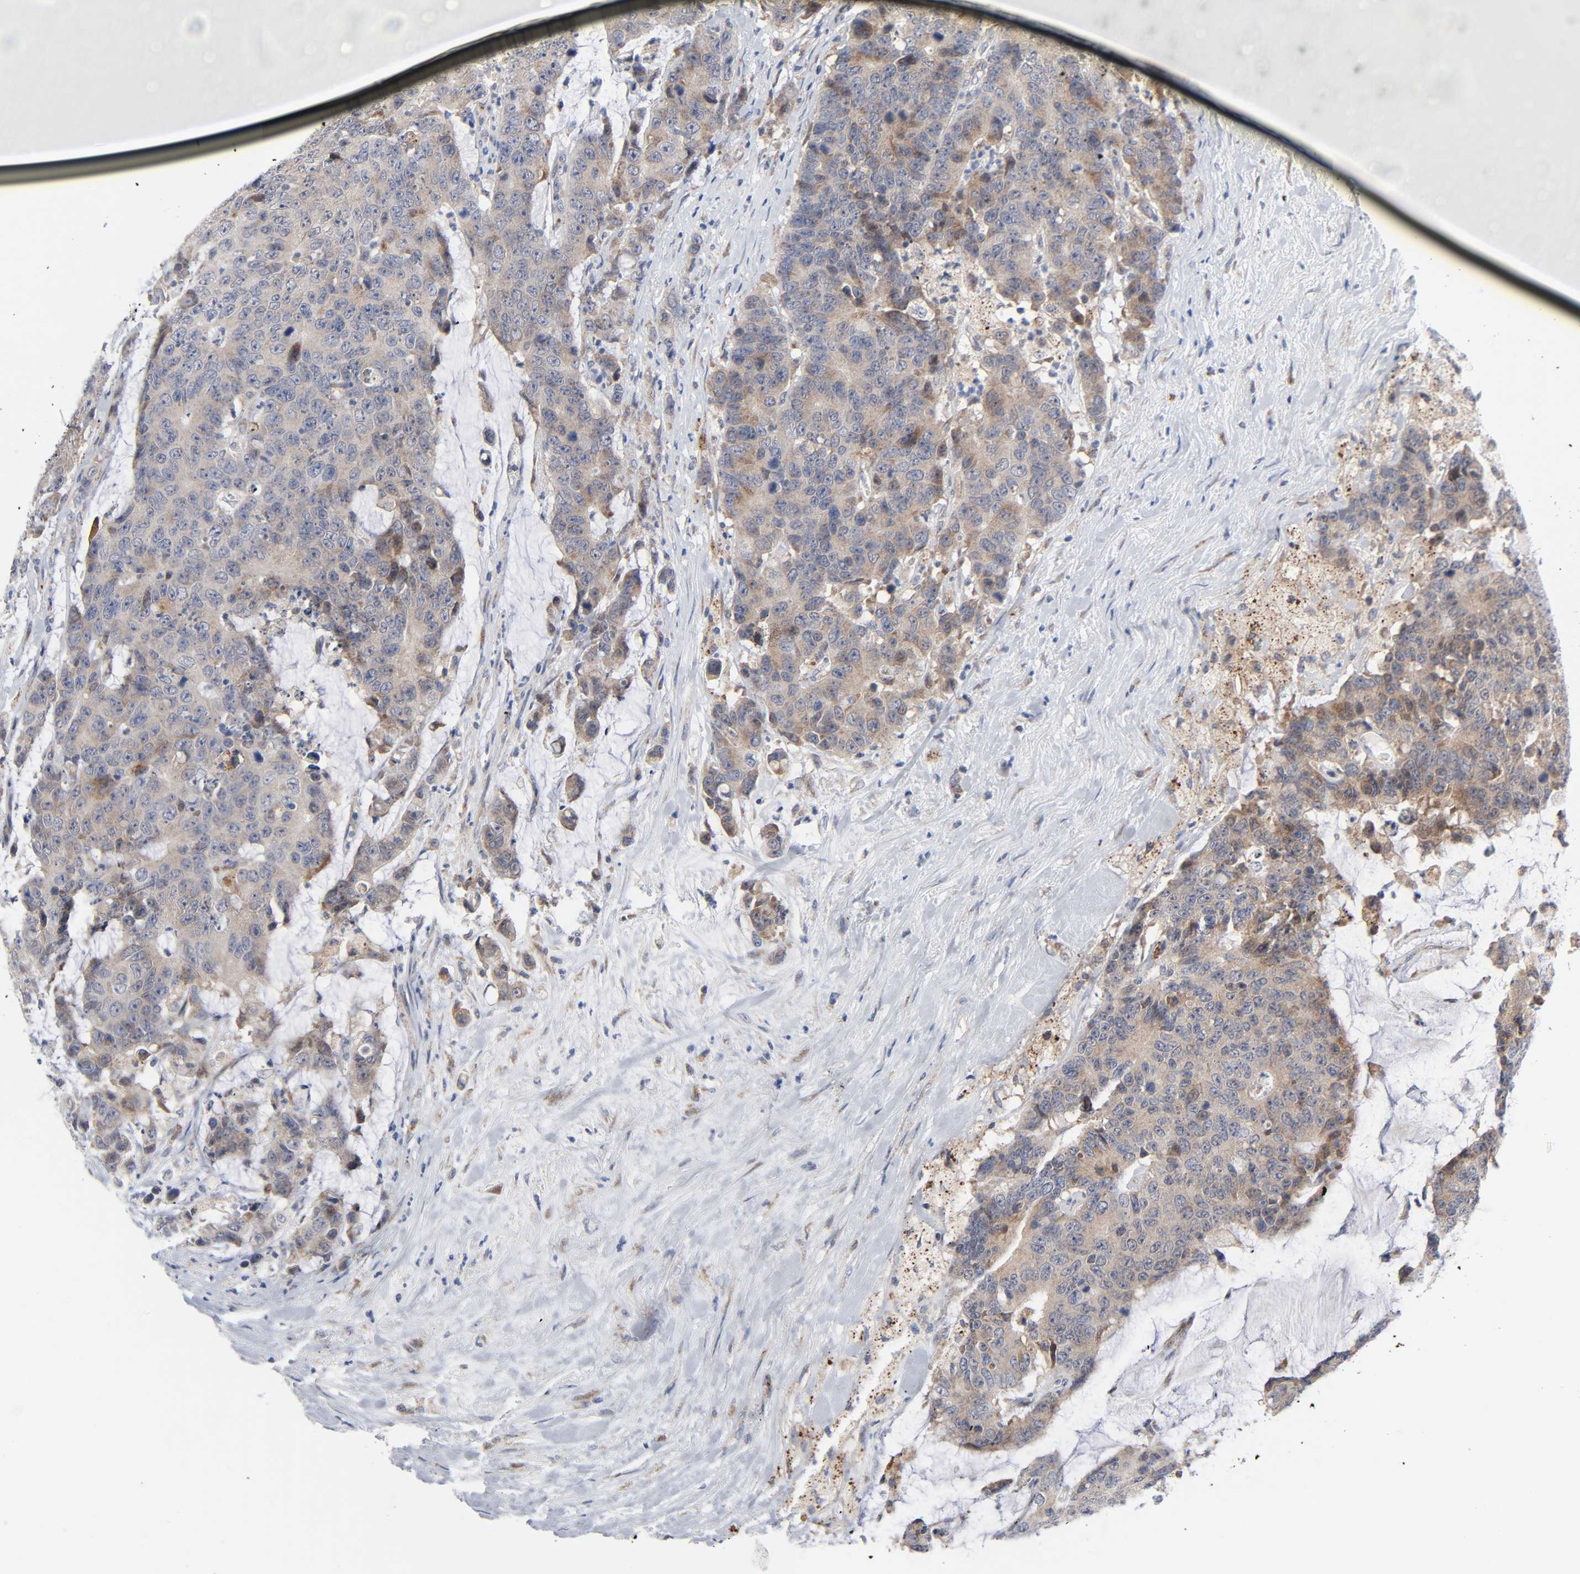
{"staining": {"intensity": "moderate", "quantity": ">75%", "location": "cytoplasmic/membranous"}, "tissue": "colorectal cancer", "cell_type": "Tumor cells", "image_type": "cancer", "snomed": [{"axis": "morphology", "description": "Adenocarcinoma, NOS"}, {"axis": "topography", "description": "Colon"}], "caption": "Moderate cytoplasmic/membranous positivity is seen in about >75% of tumor cells in colorectal cancer.", "gene": "BAX", "patient": {"sex": "female", "age": 86}}